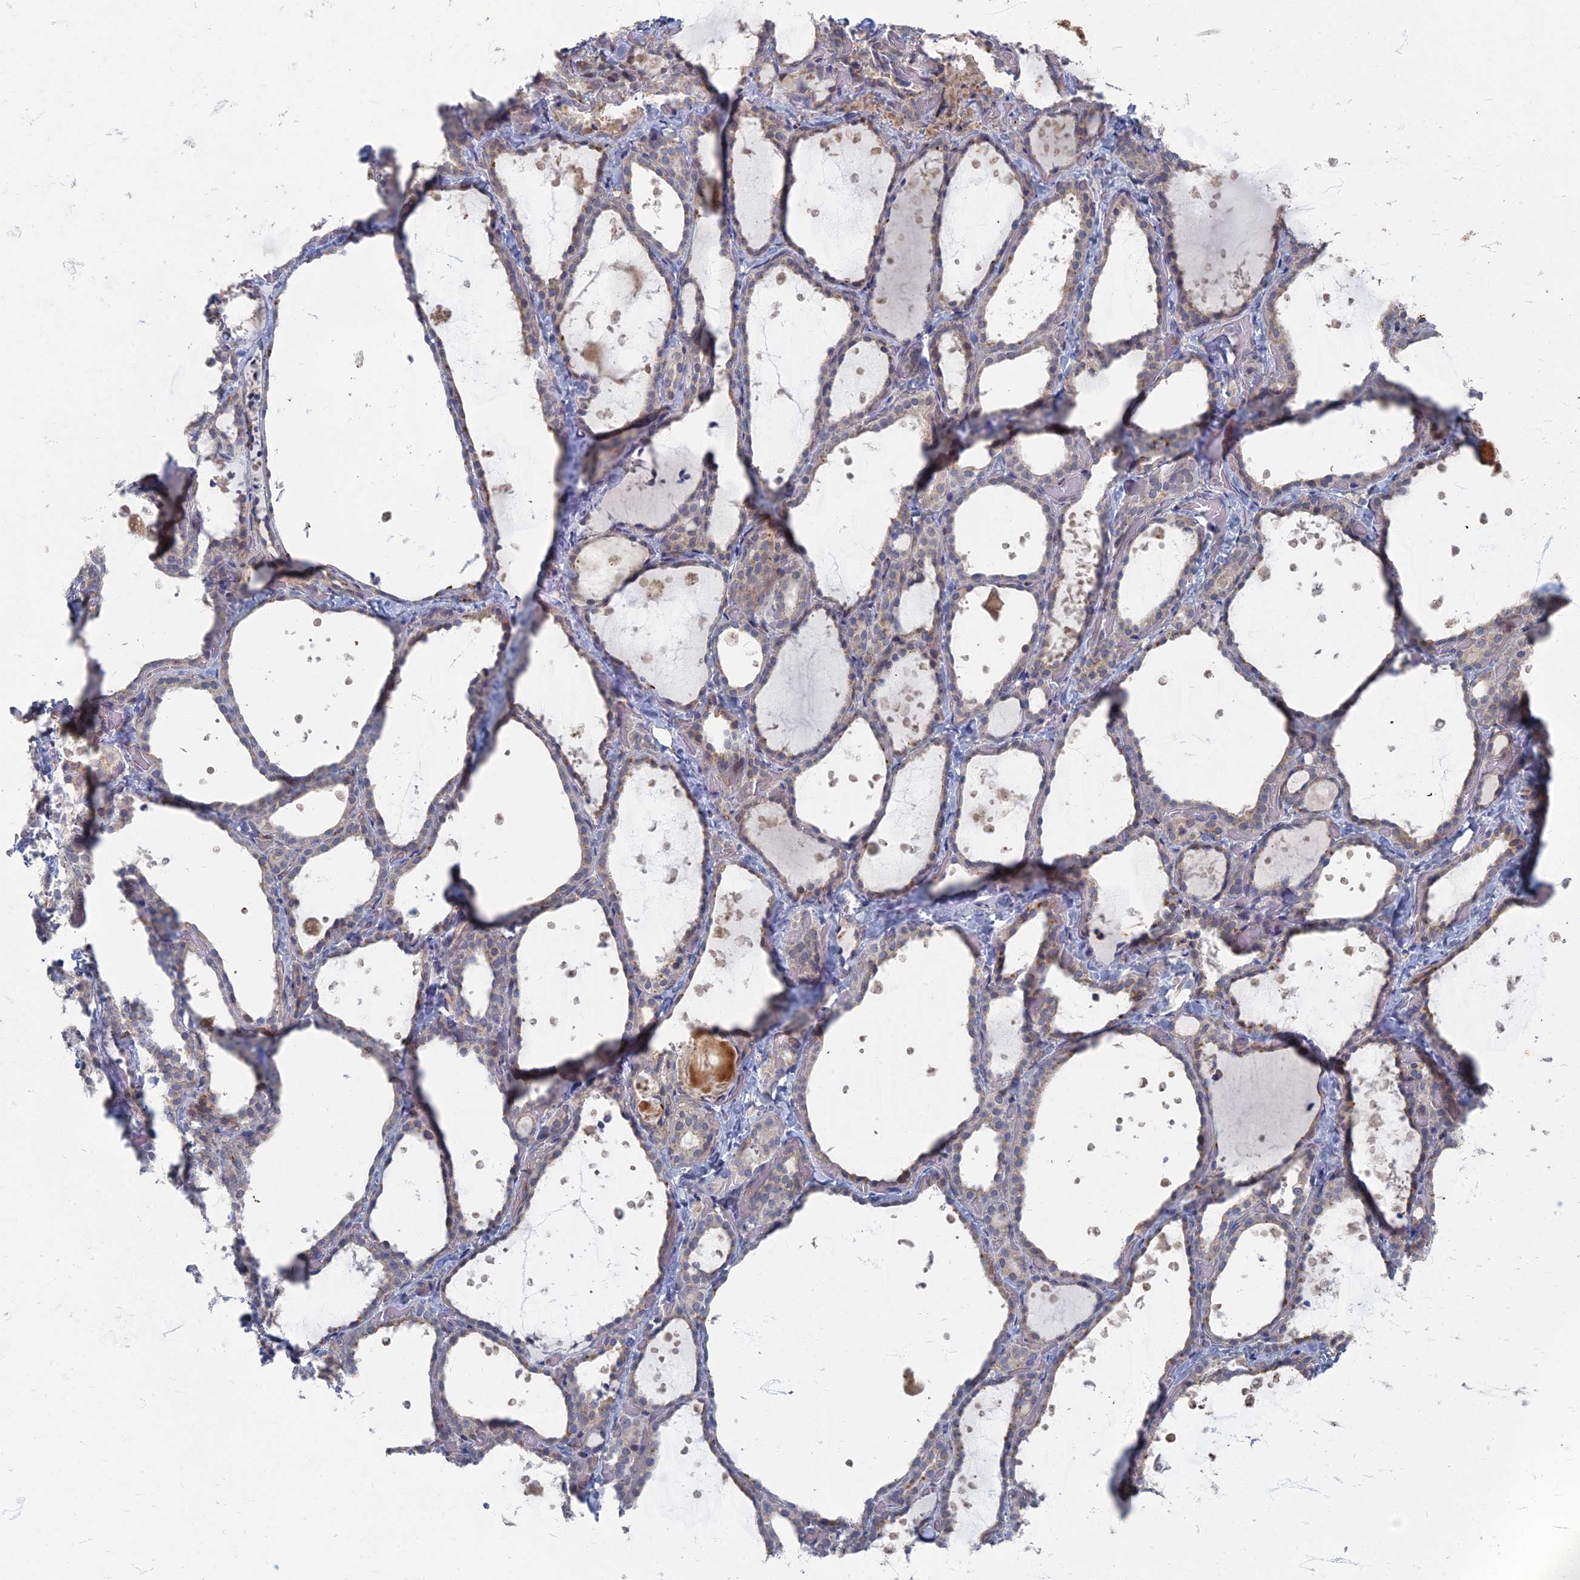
{"staining": {"intensity": "weak", "quantity": "25%-75%", "location": "cytoplasmic/membranous"}, "tissue": "thyroid gland", "cell_type": "Glandular cells", "image_type": "normal", "snomed": [{"axis": "morphology", "description": "Normal tissue, NOS"}, {"axis": "topography", "description": "Thyroid gland"}], "caption": "The histopathology image reveals staining of normal thyroid gland, revealing weak cytoplasmic/membranous protein expression (brown color) within glandular cells. Using DAB (3,3'-diaminobenzidine) (brown) and hematoxylin (blue) stains, captured at high magnification using brightfield microscopy.", "gene": "TMEM128", "patient": {"sex": "female", "age": 44}}